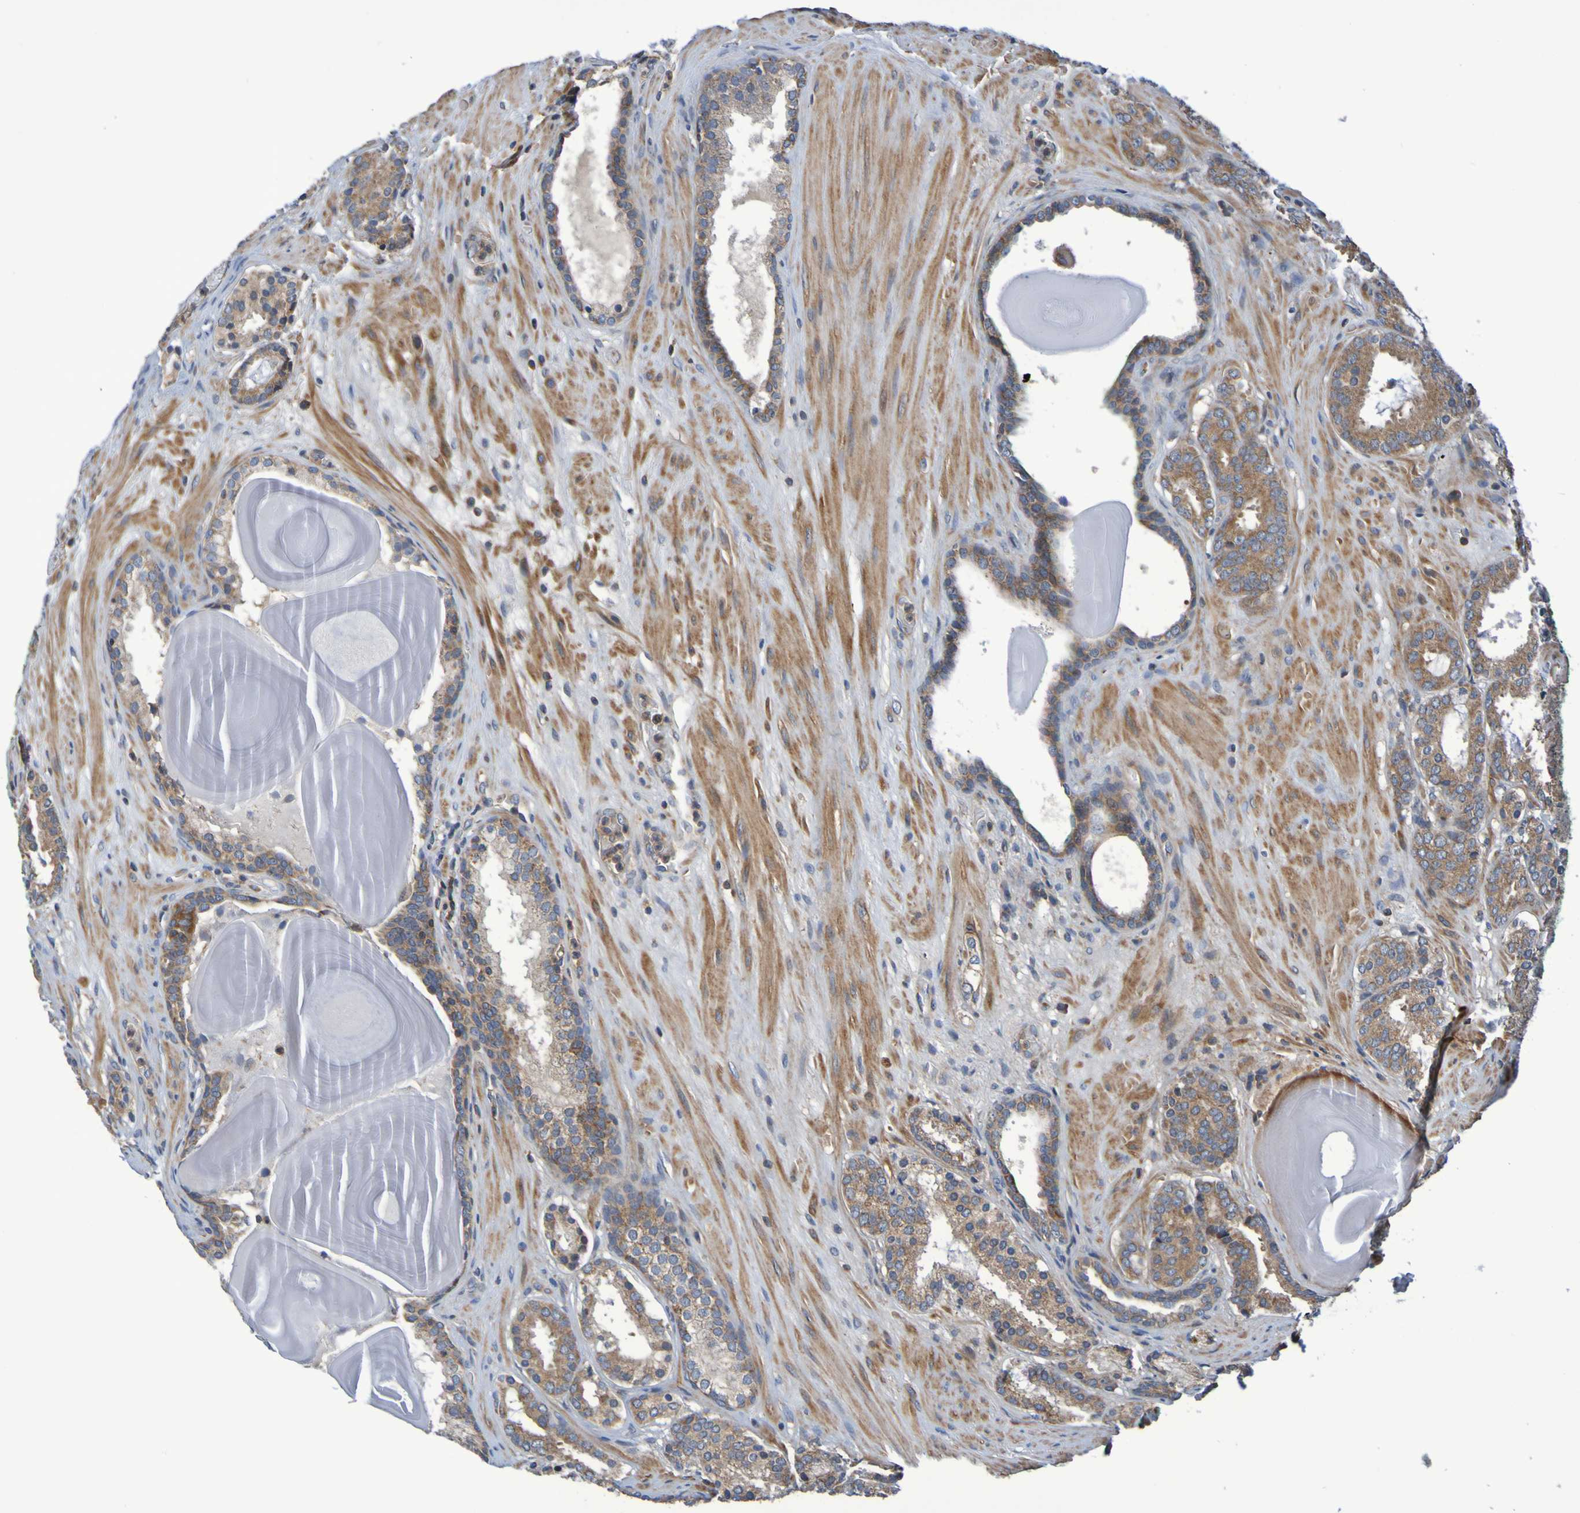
{"staining": {"intensity": "moderate", "quantity": ">75%", "location": "cytoplasmic/membranous"}, "tissue": "prostate cancer", "cell_type": "Tumor cells", "image_type": "cancer", "snomed": [{"axis": "morphology", "description": "Adenocarcinoma, Low grade"}, {"axis": "topography", "description": "Prostate"}], "caption": "Immunohistochemical staining of human prostate cancer displays moderate cytoplasmic/membranous protein staining in about >75% of tumor cells.", "gene": "CCDC51", "patient": {"sex": "male", "age": 69}}